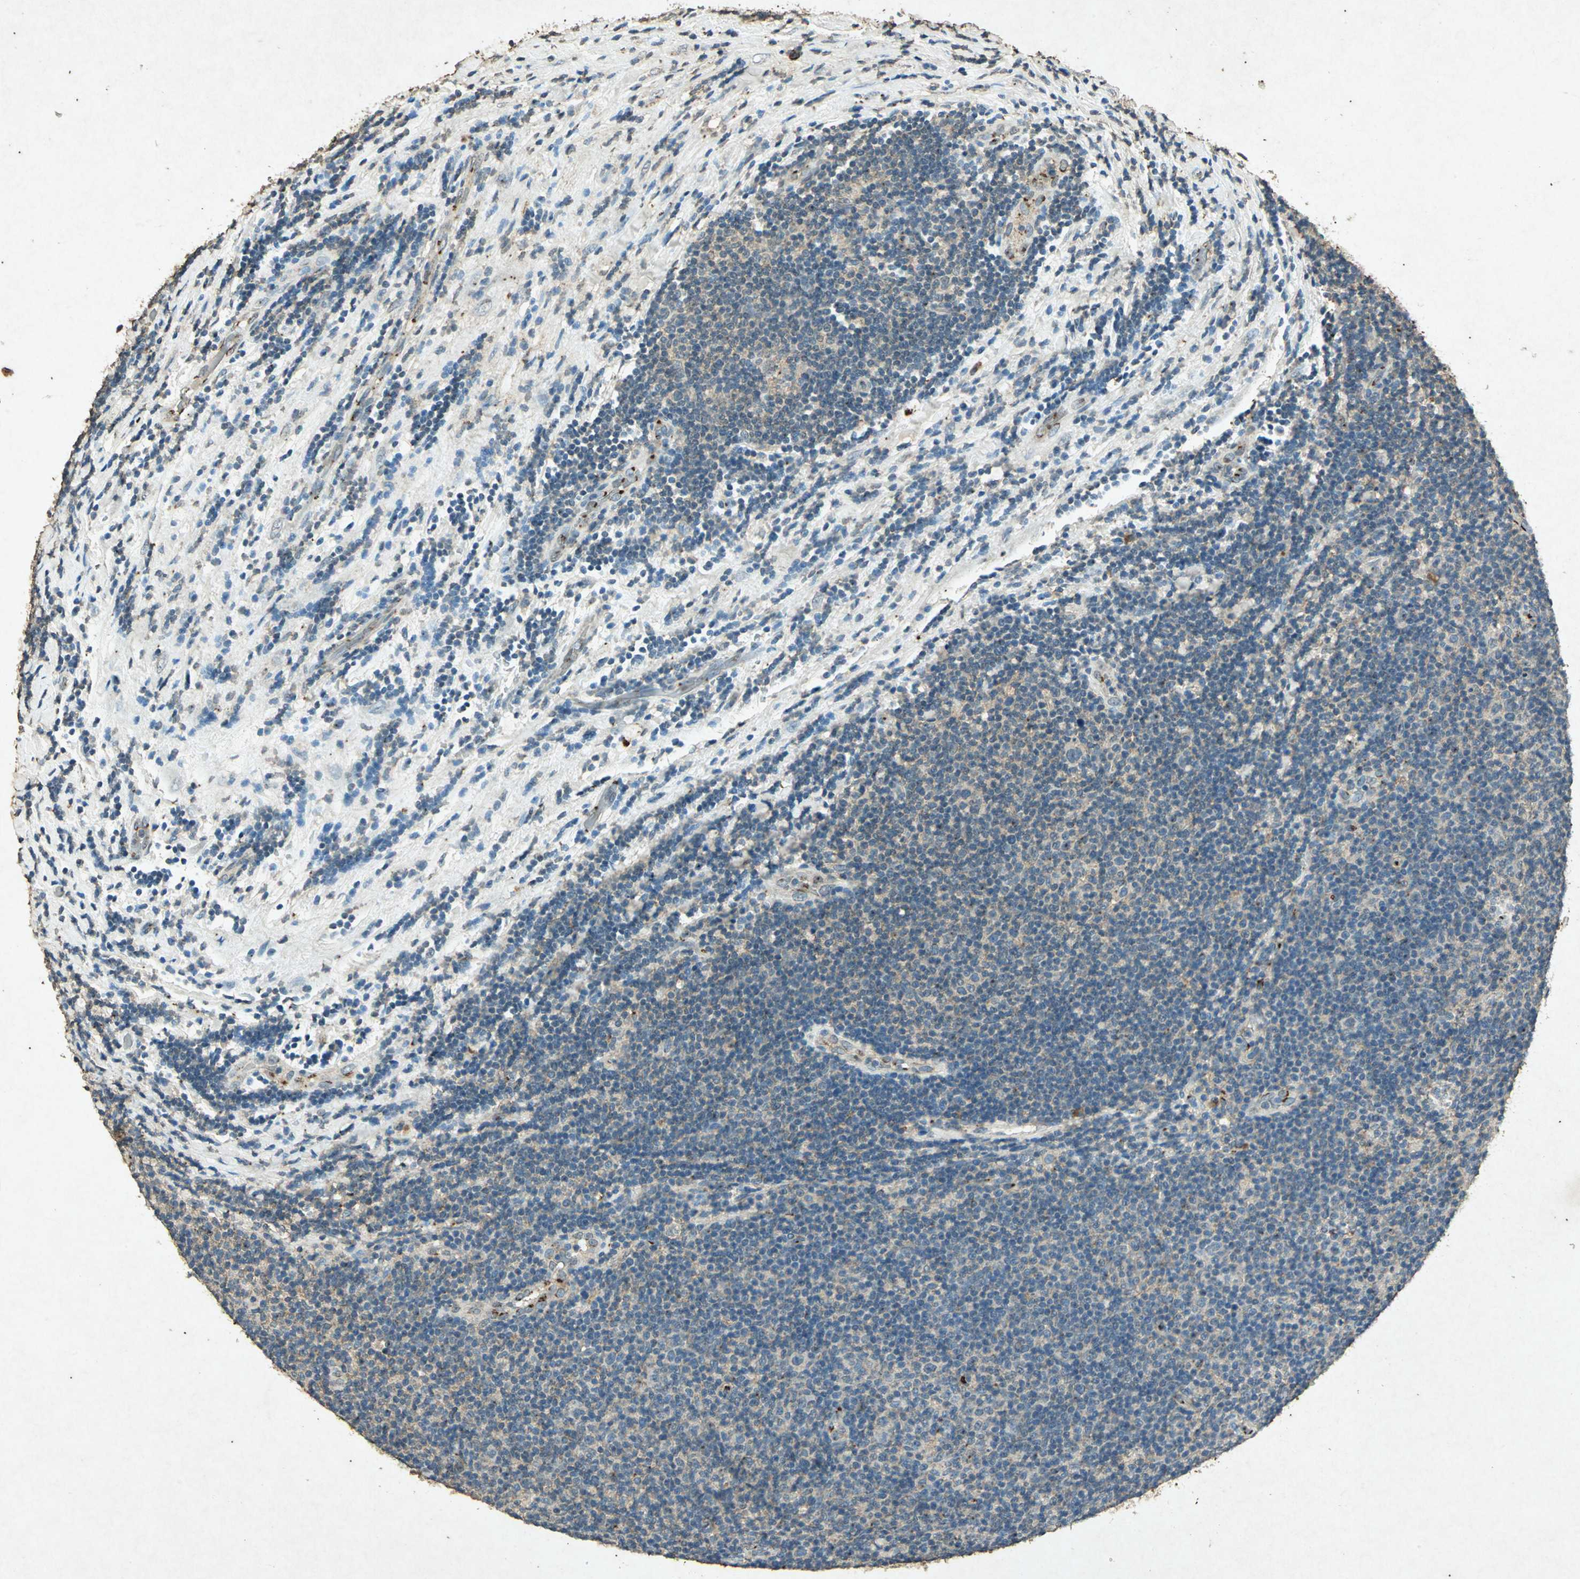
{"staining": {"intensity": "negative", "quantity": "none", "location": "none"}, "tissue": "lymphoma", "cell_type": "Tumor cells", "image_type": "cancer", "snomed": [{"axis": "morphology", "description": "Malignant lymphoma, non-Hodgkin's type, Low grade"}, {"axis": "topography", "description": "Lymph node"}], "caption": "High power microscopy micrograph of an immunohistochemistry (IHC) photomicrograph of lymphoma, revealing no significant expression in tumor cells. (Brightfield microscopy of DAB immunohistochemistry (IHC) at high magnification).", "gene": "PSEN1", "patient": {"sex": "male", "age": 83}}